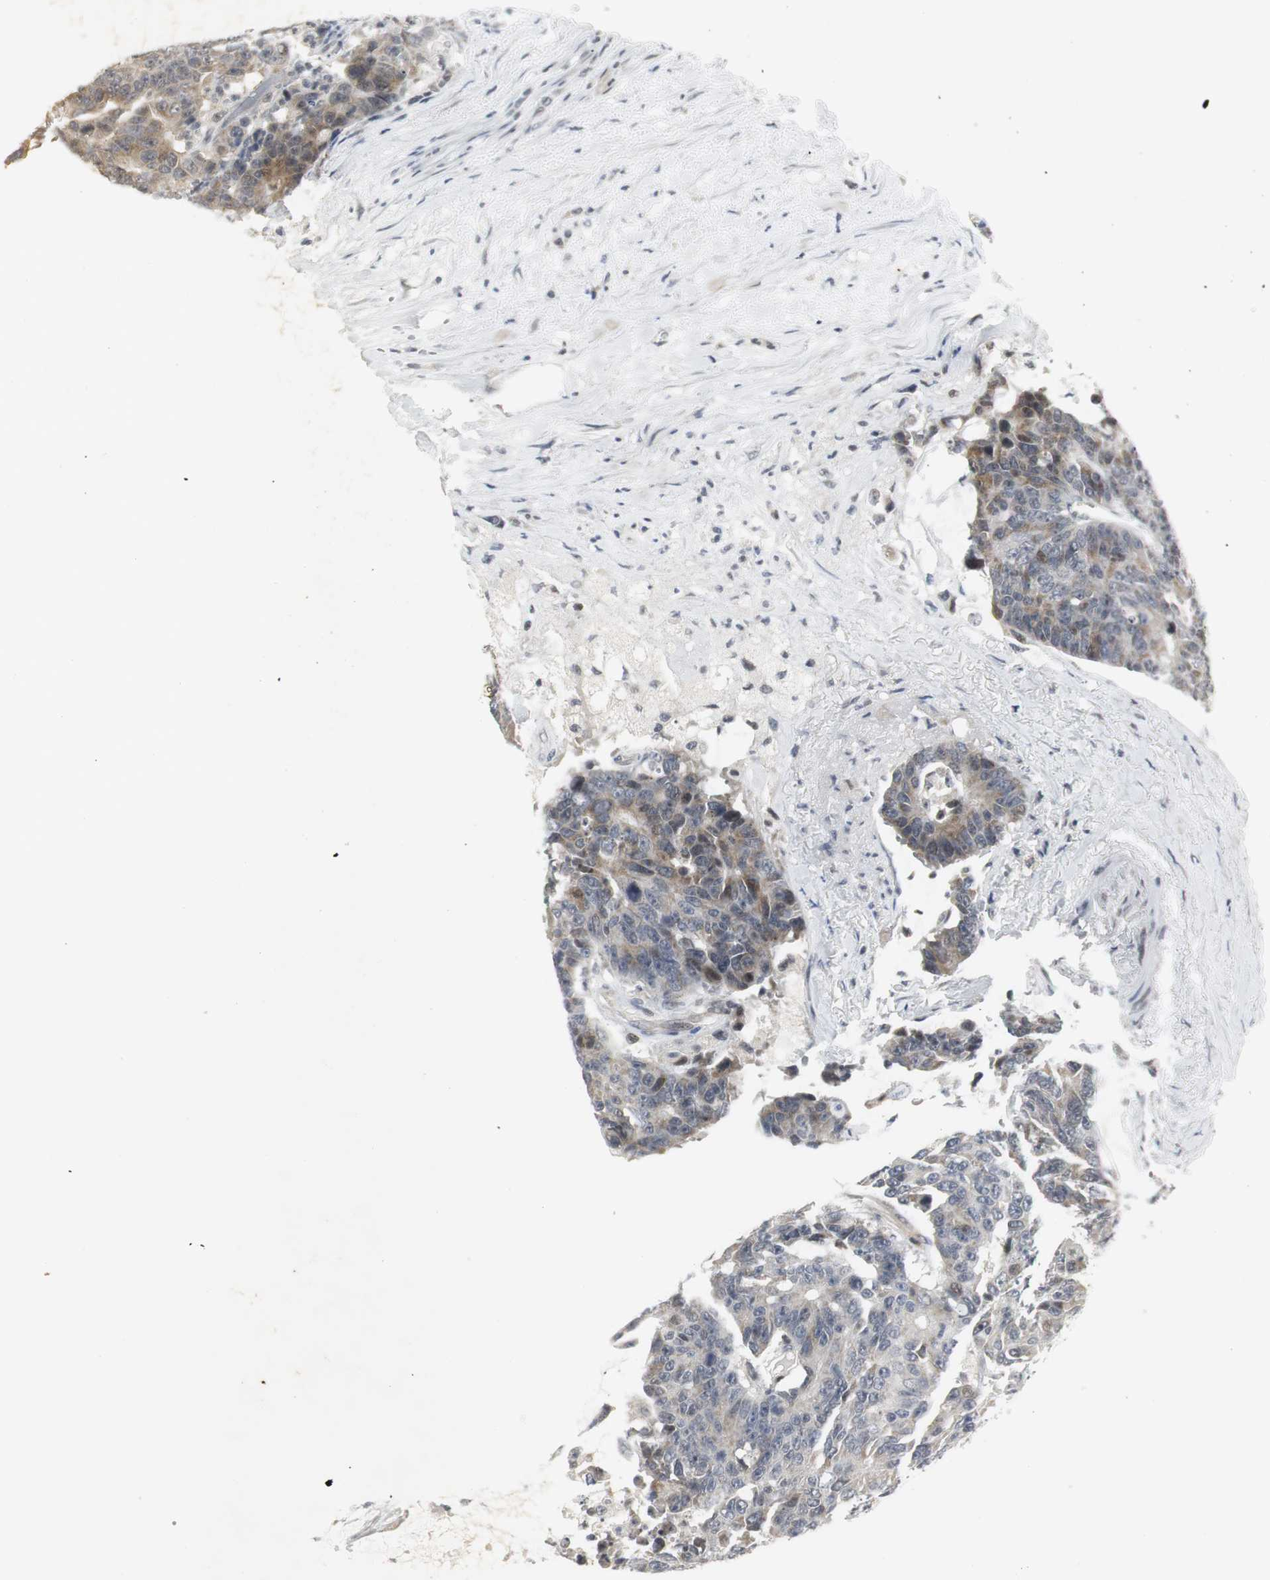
{"staining": {"intensity": "weak", "quantity": "25%-75%", "location": "cytoplasmic/membranous,nuclear"}, "tissue": "colorectal cancer", "cell_type": "Tumor cells", "image_type": "cancer", "snomed": [{"axis": "morphology", "description": "Adenocarcinoma, NOS"}, {"axis": "topography", "description": "Colon"}], "caption": "Immunohistochemical staining of human colorectal adenocarcinoma shows low levels of weak cytoplasmic/membranous and nuclear staining in approximately 25%-75% of tumor cells.", "gene": "ELOA", "patient": {"sex": "female", "age": 86}}